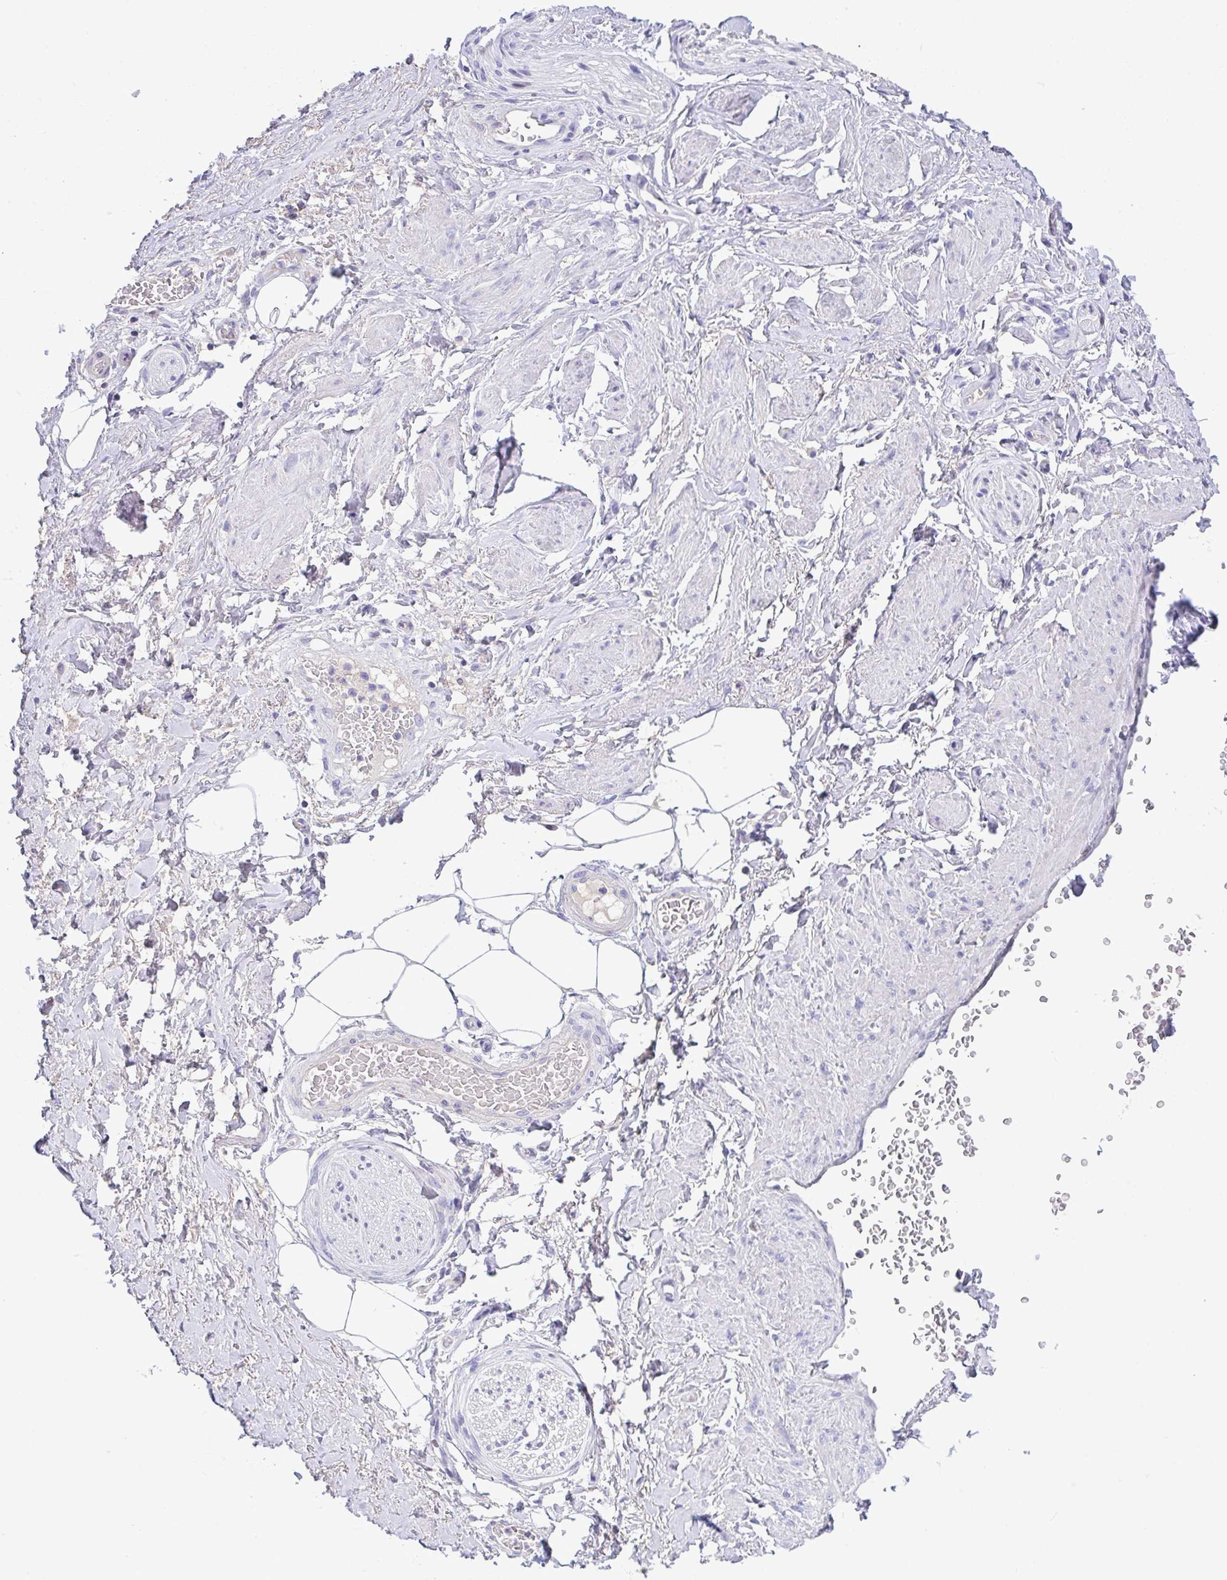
{"staining": {"intensity": "negative", "quantity": "none", "location": "none"}, "tissue": "adipose tissue", "cell_type": "Adipocytes", "image_type": "normal", "snomed": [{"axis": "morphology", "description": "Normal tissue, NOS"}, {"axis": "topography", "description": "Vagina"}, {"axis": "topography", "description": "Peripheral nerve tissue"}], "caption": "The photomicrograph exhibits no staining of adipocytes in benign adipose tissue. (DAB (3,3'-diaminobenzidine) immunohistochemistry (IHC) with hematoxylin counter stain).", "gene": "CA10", "patient": {"sex": "female", "age": 71}}